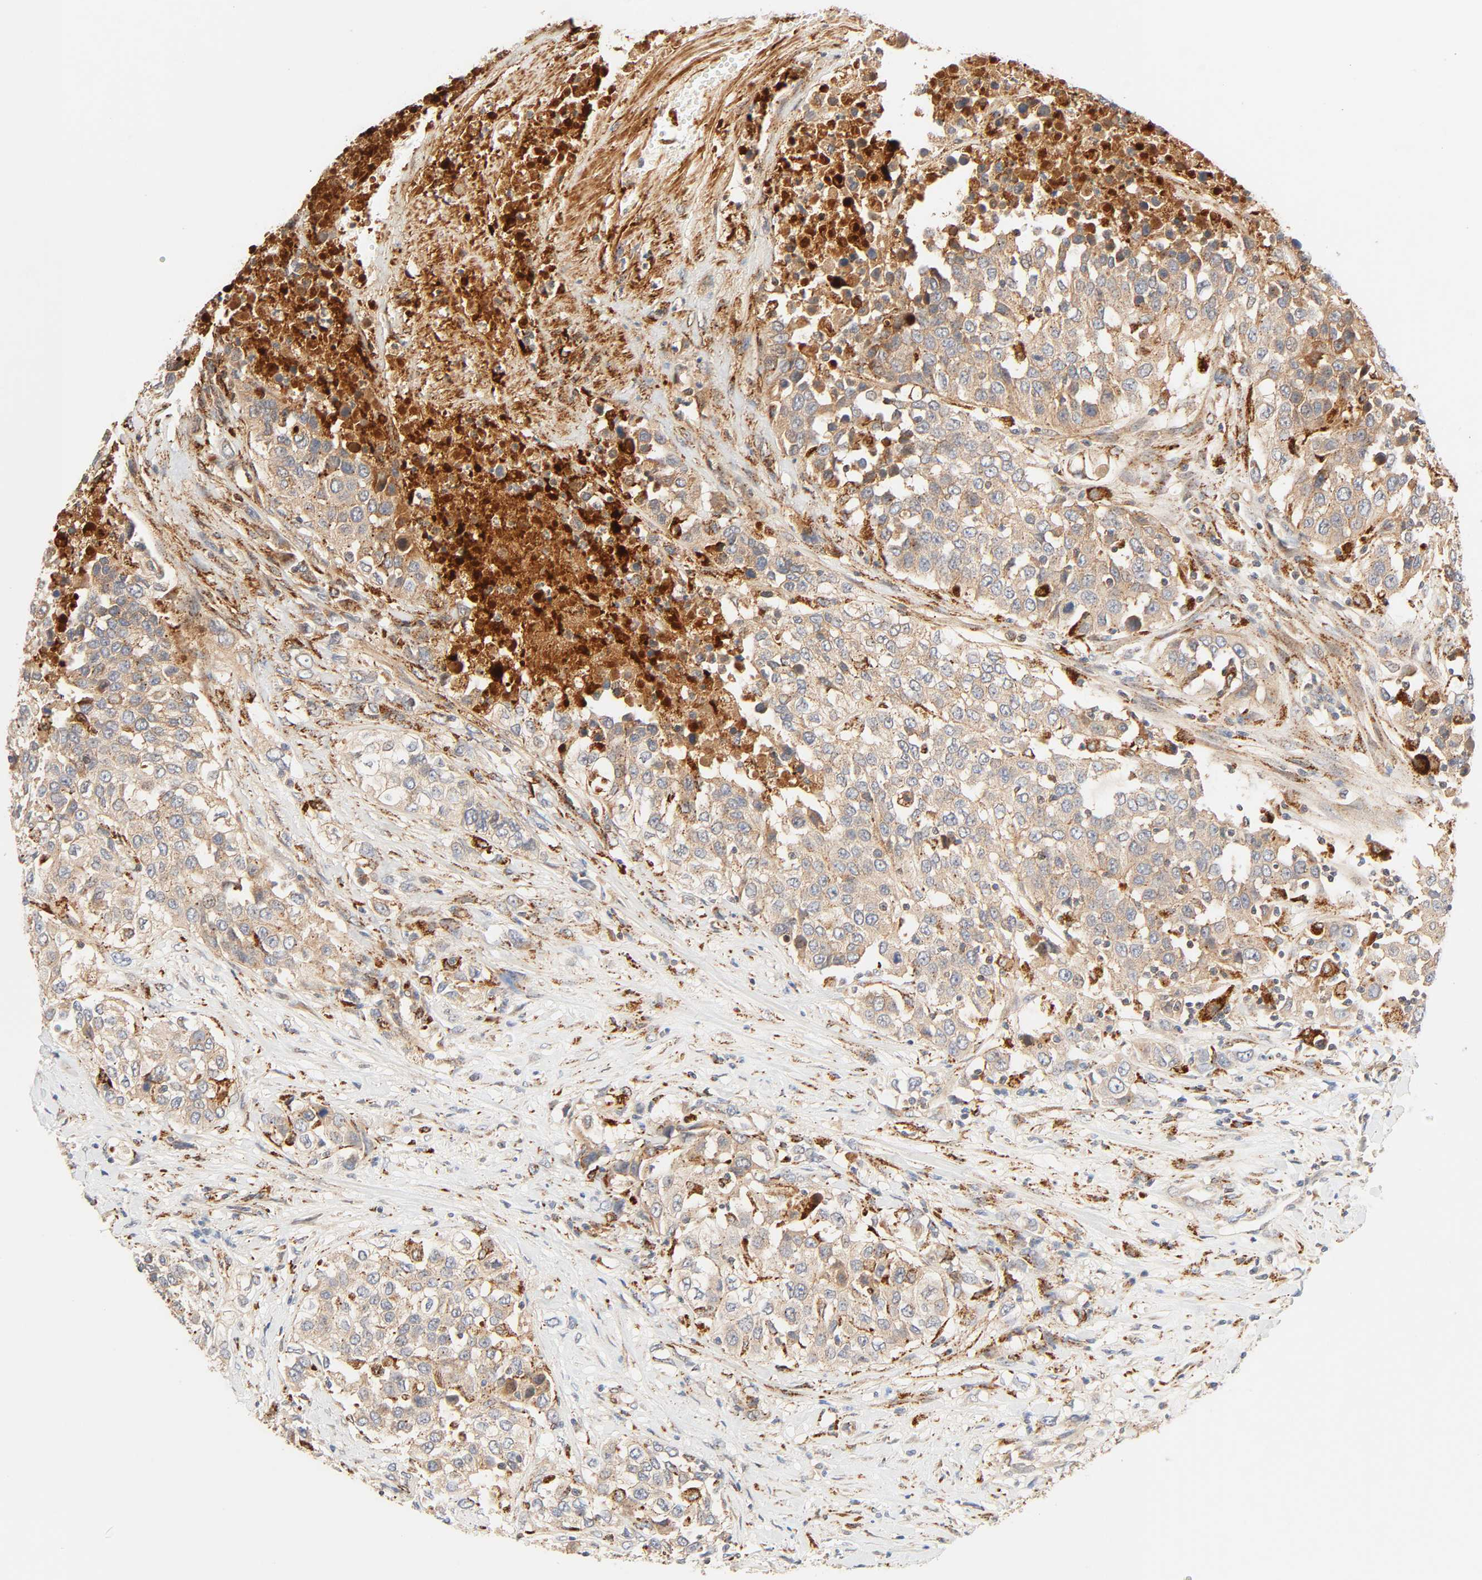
{"staining": {"intensity": "moderate", "quantity": ">75%", "location": "cytoplasmic/membranous"}, "tissue": "urothelial cancer", "cell_type": "Tumor cells", "image_type": "cancer", "snomed": [{"axis": "morphology", "description": "Urothelial carcinoma, High grade"}, {"axis": "topography", "description": "Urinary bladder"}], "caption": "A photomicrograph of urothelial cancer stained for a protein displays moderate cytoplasmic/membranous brown staining in tumor cells.", "gene": "MAPK6", "patient": {"sex": "female", "age": 80}}